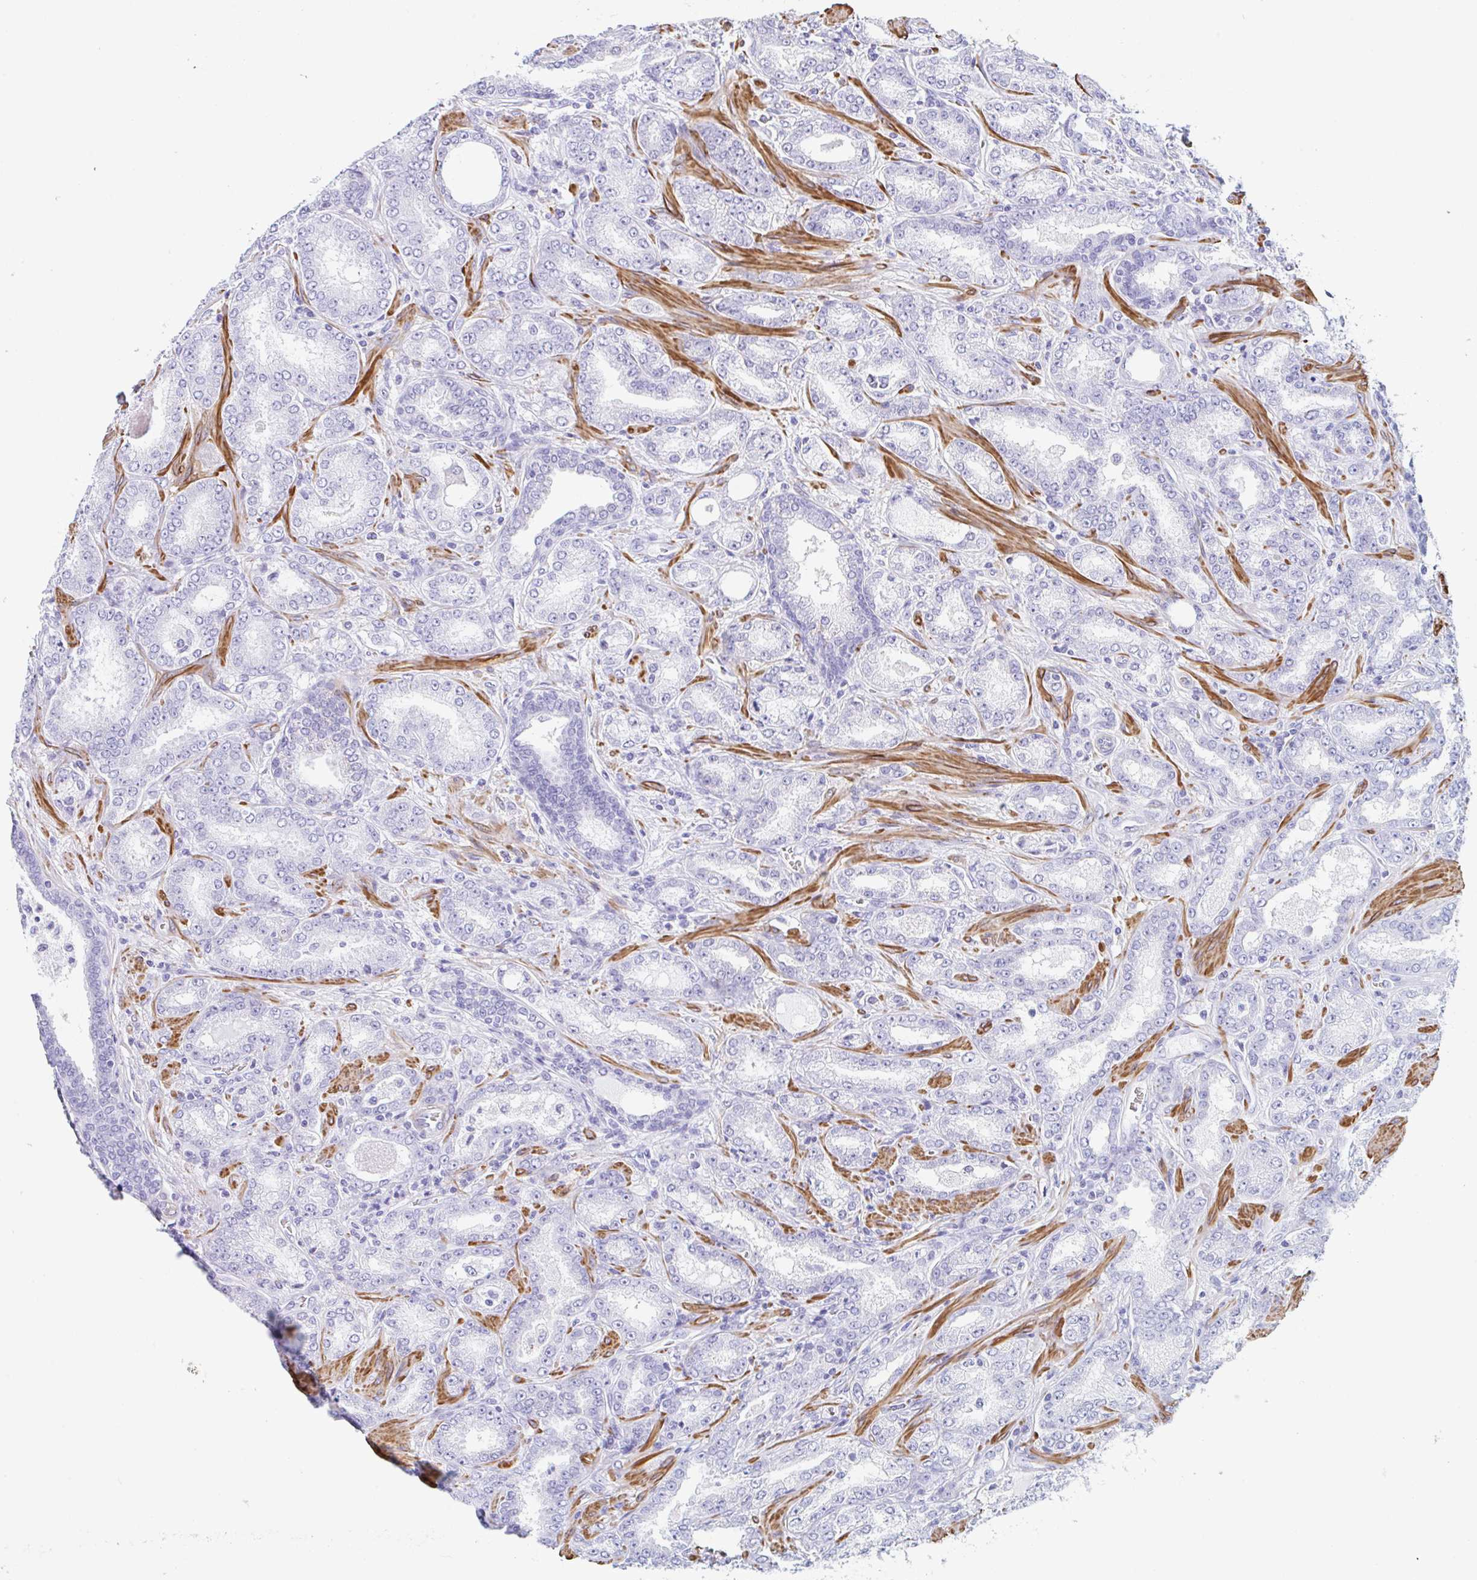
{"staining": {"intensity": "negative", "quantity": "none", "location": "none"}, "tissue": "prostate cancer", "cell_type": "Tumor cells", "image_type": "cancer", "snomed": [{"axis": "morphology", "description": "Adenocarcinoma, High grade"}, {"axis": "topography", "description": "Prostate"}], "caption": "The immunohistochemistry histopathology image has no significant expression in tumor cells of prostate adenocarcinoma (high-grade) tissue.", "gene": "TAS2R41", "patient": {"sex": "male", "age": 72}}